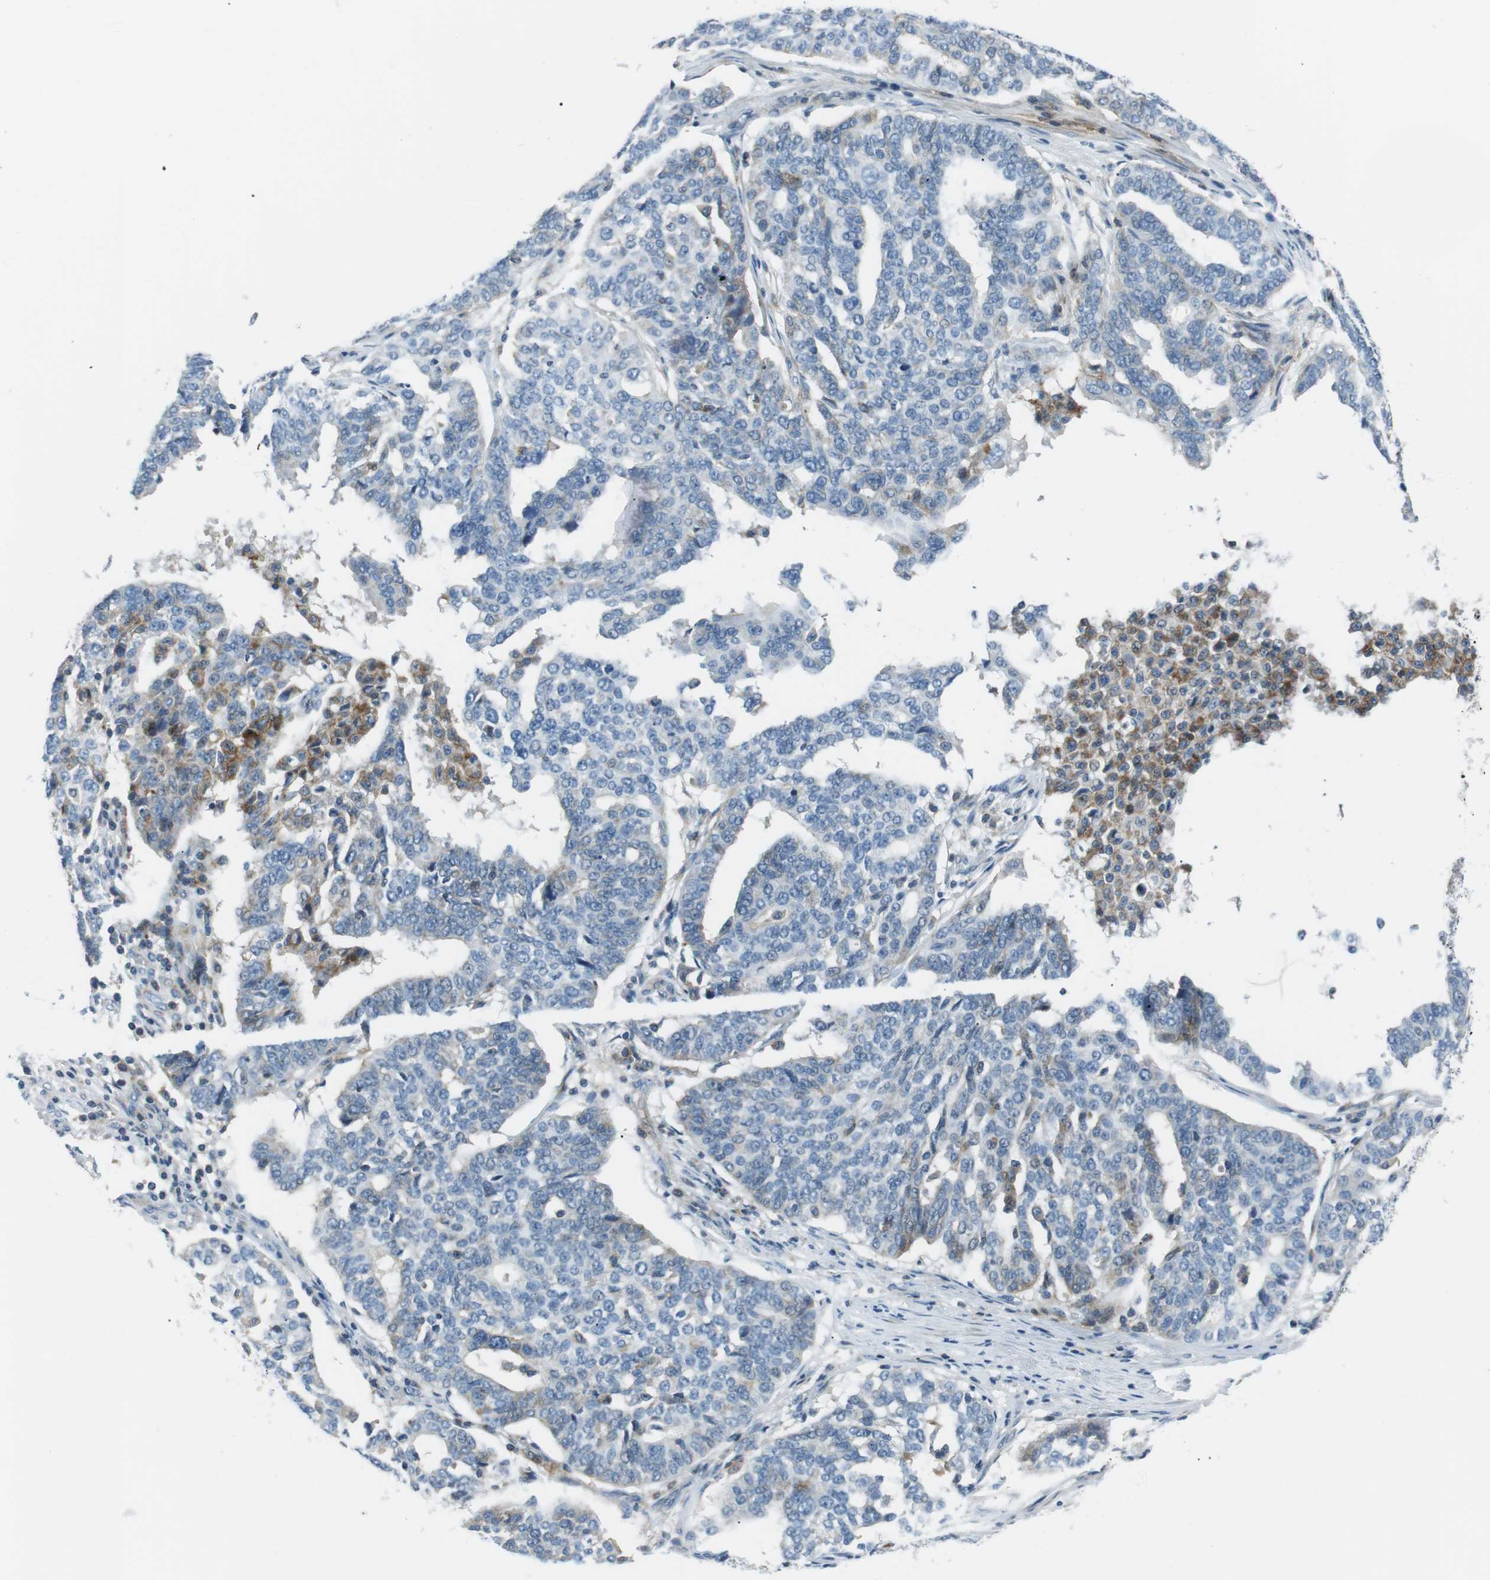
{"staining": {"intensity": "negative", "quantity": "none", "location": "none"}, "tissue": "ovarian cancer", "cell_type": "Tumor cells", "image_type": "cancer", "snomed": [{"axis": "morphology", "description": "Cystadenocarcinoma, serous, NOS"}, {"axis": "topography", "description": "Ovary"}], "caption": "Tumor cells are negative for brown protein staining in serous cystadenocarcinoma (ovarian).", "gene": "ARVCF", "patient": {"sex": "female", "age": 59}}